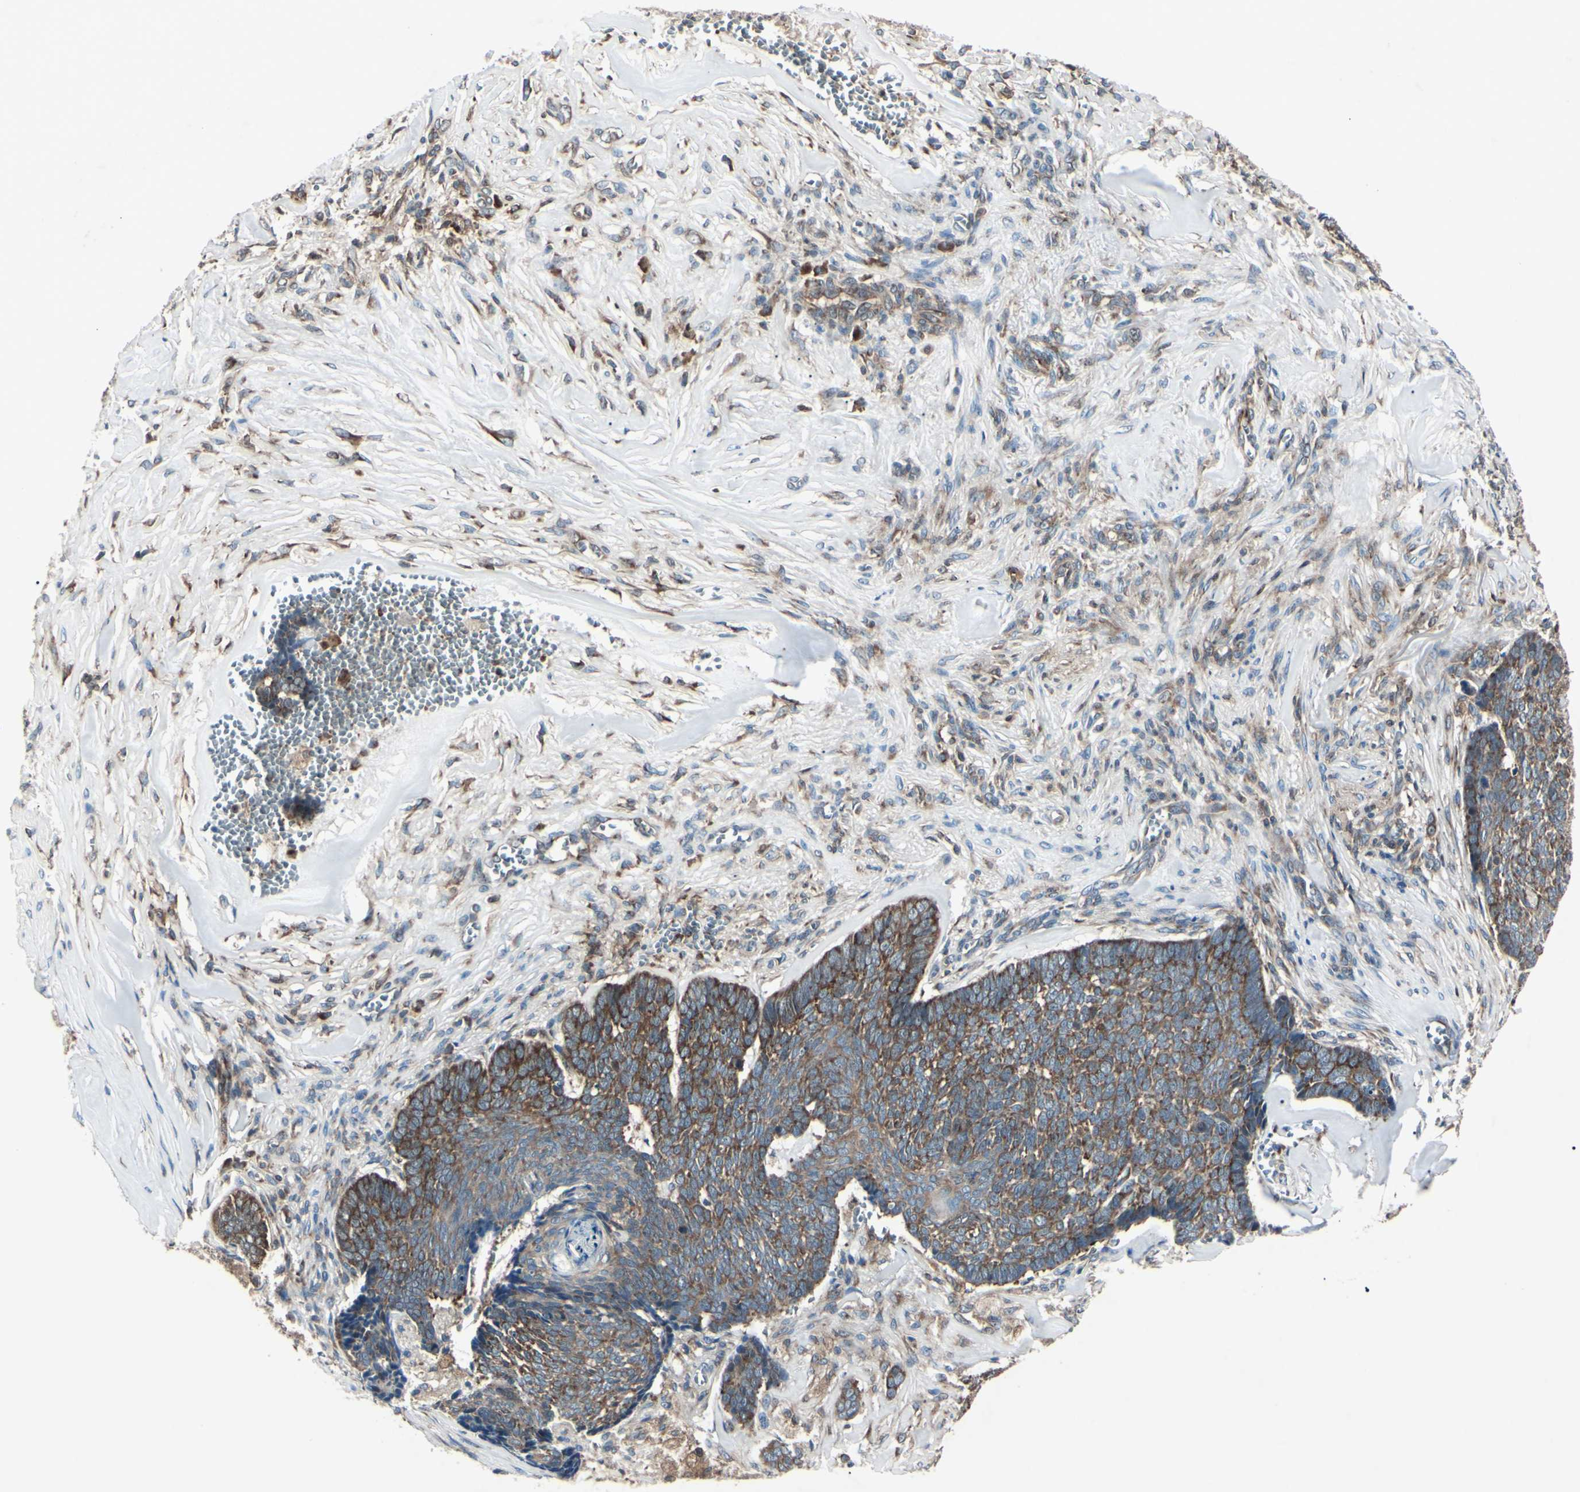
{"staining": {"intensity": "strong", "quantity": ">75%", "location": "cytoplasmic/membranous"}, "tissue": "skin cancer", "cell_type": "Tumor cells", "image_type": "cancer", "snomed": [{"axis": "morphology", "description": "Basal cell carcinoma"}, {"axis": "topography", "description": "Skin"}], "caption": "Skin basal cell carcinoma stained for a protein (brown) shows strong cytoplasmic/membranous positive positivity in approximately >75% of tumor cells.", "gene": "MAPRE1", "patient": {"sex": "male", "age": 84}}